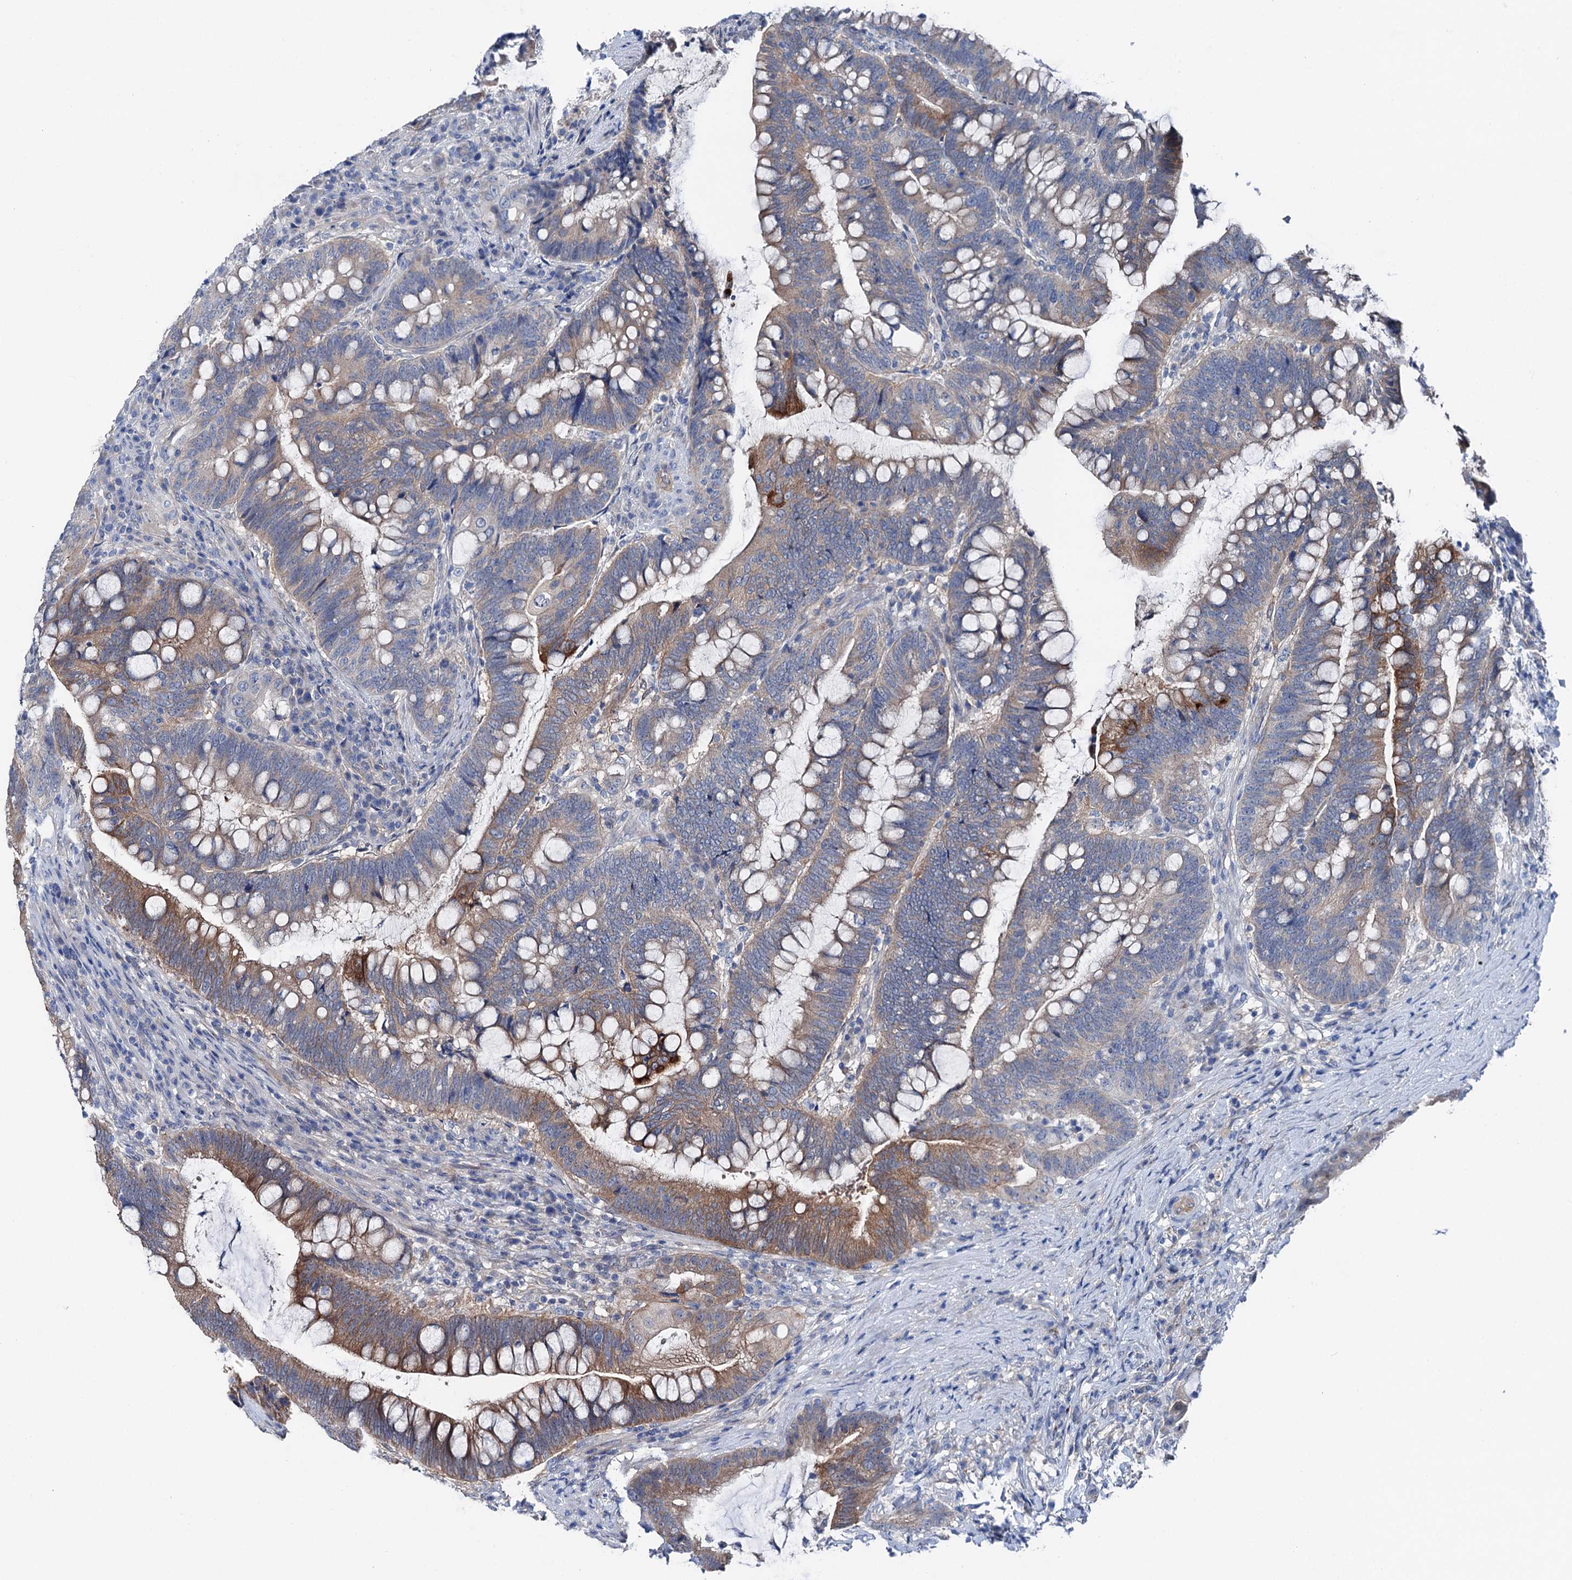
{"staining": {"intensity": "moderate", "quantity": "25%-75%", "location": "cytoplasmic/membranous"}, "tissue": "colorectal cancer", "cell_type": "Tumor cells", "image_type": "cancer", "snomed": [{"axis": "morphology", "description": "Adenocarcinoma, NOS"}, {"axis": "topography", "description": "Colon"}], "caption": "Colorectal cancer stained with immunohistochemistry demonstrates moderate cytoplasmic/membranous staining in approximately 25%-75% of tumor cells. Using DAB (3,3'-diaminobenzidine) (brown) and hematoxylin (blue) stains, captured at high magnification using brightfield microscopy.", "gene": "SHROOM1", "patient": {"sex": "female", "age": 66}}